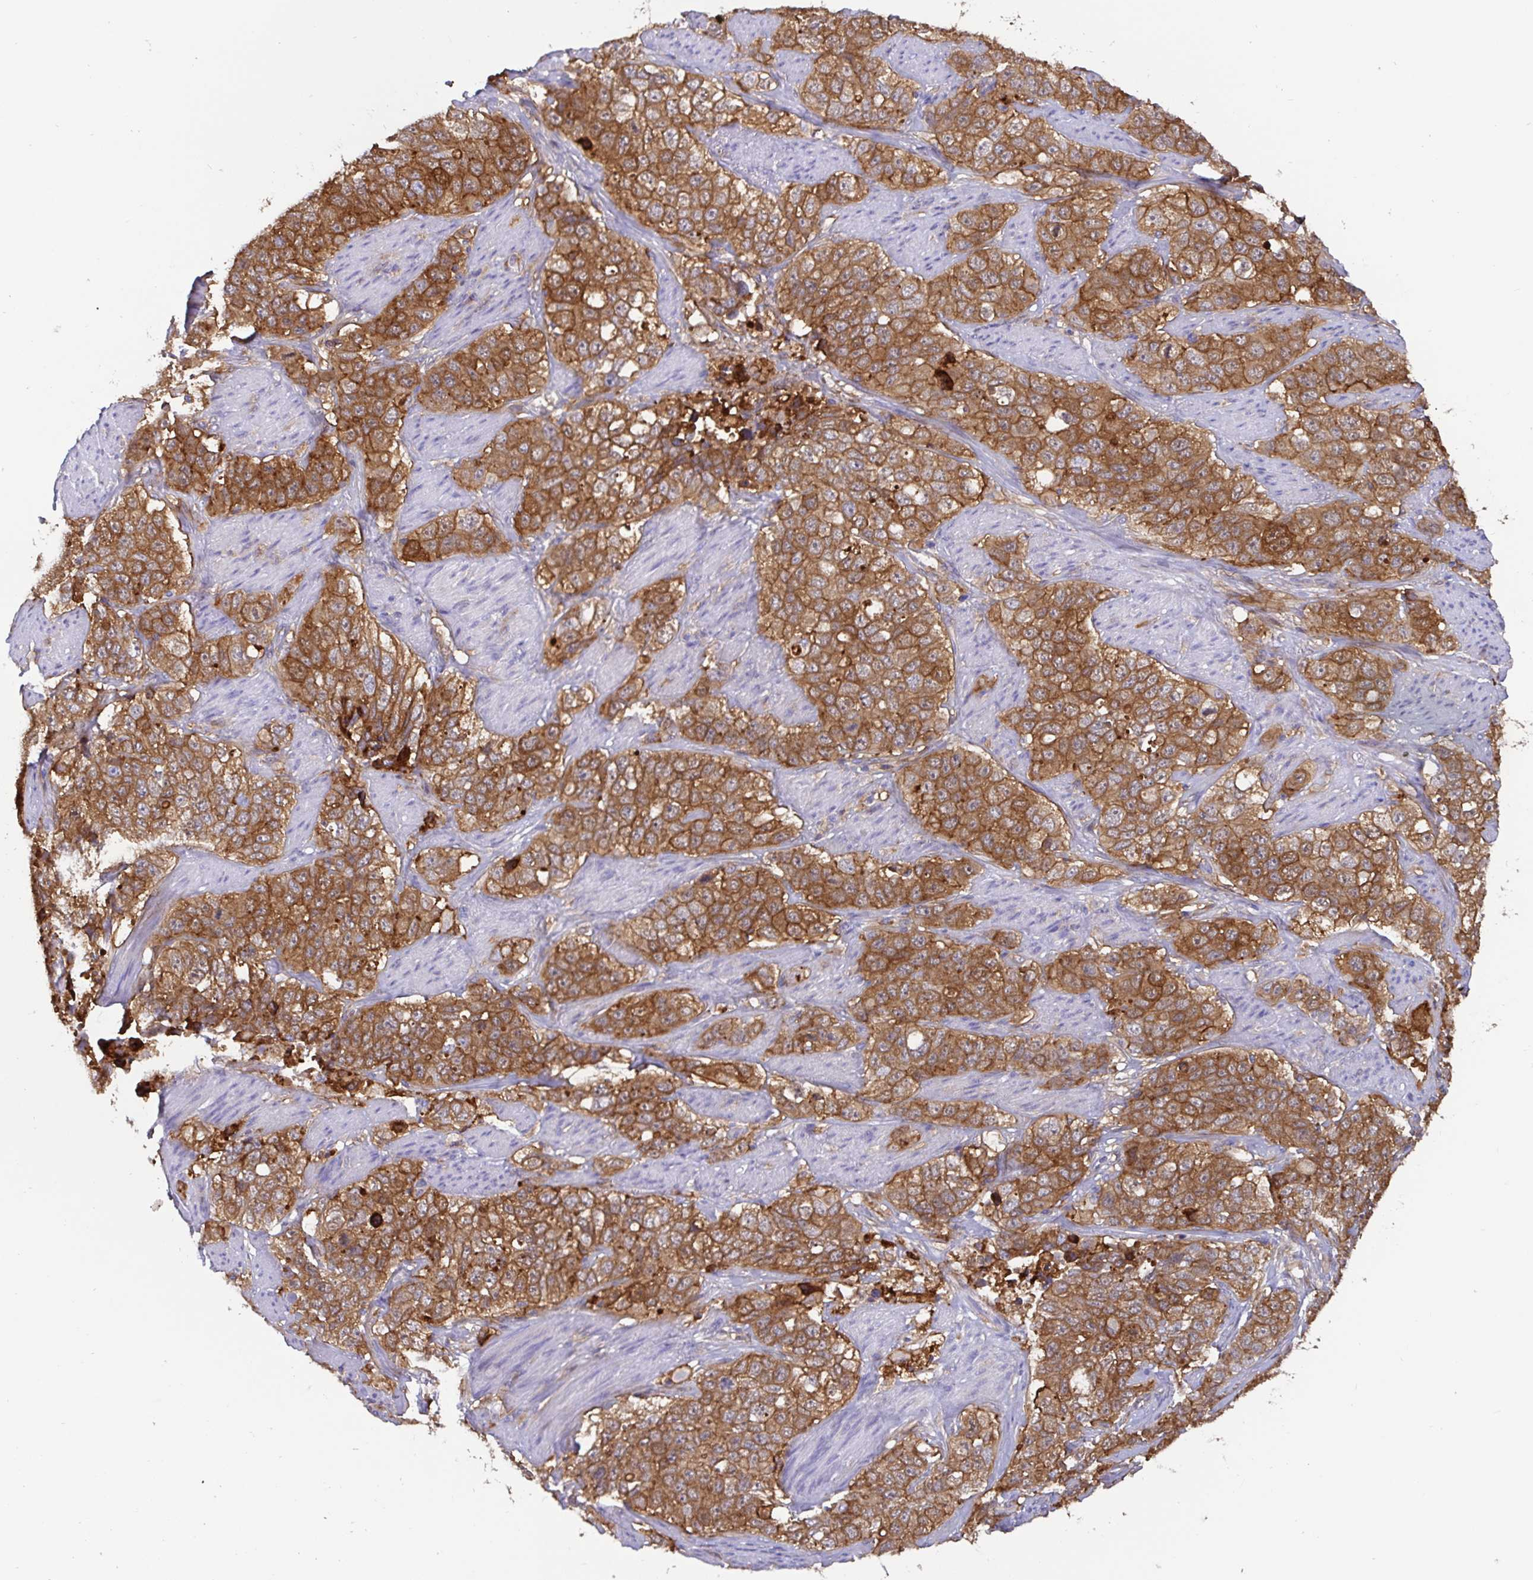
{"staining": {"intensity": "strong", "quantity": ">75%", "location": "cytoplasmic/membranous"}, "tissue": "stomach cancer", "cell_type": "Tumor cells", "image_type": "cancer", "snomed": [{"axis": "morphology", "description": "Adenocarcinoma, NOS"}, {"axis": "topography", "description": "Stomach"}], "caption": "Stomach cancer (adenocarcinoma) stained with a brown dye shows strong cytoplasmic/membranous positive expression in approximately >75% of tumor cells.", "gene": "ANXA2", "patient": {"sex": "male", "age": 48}}